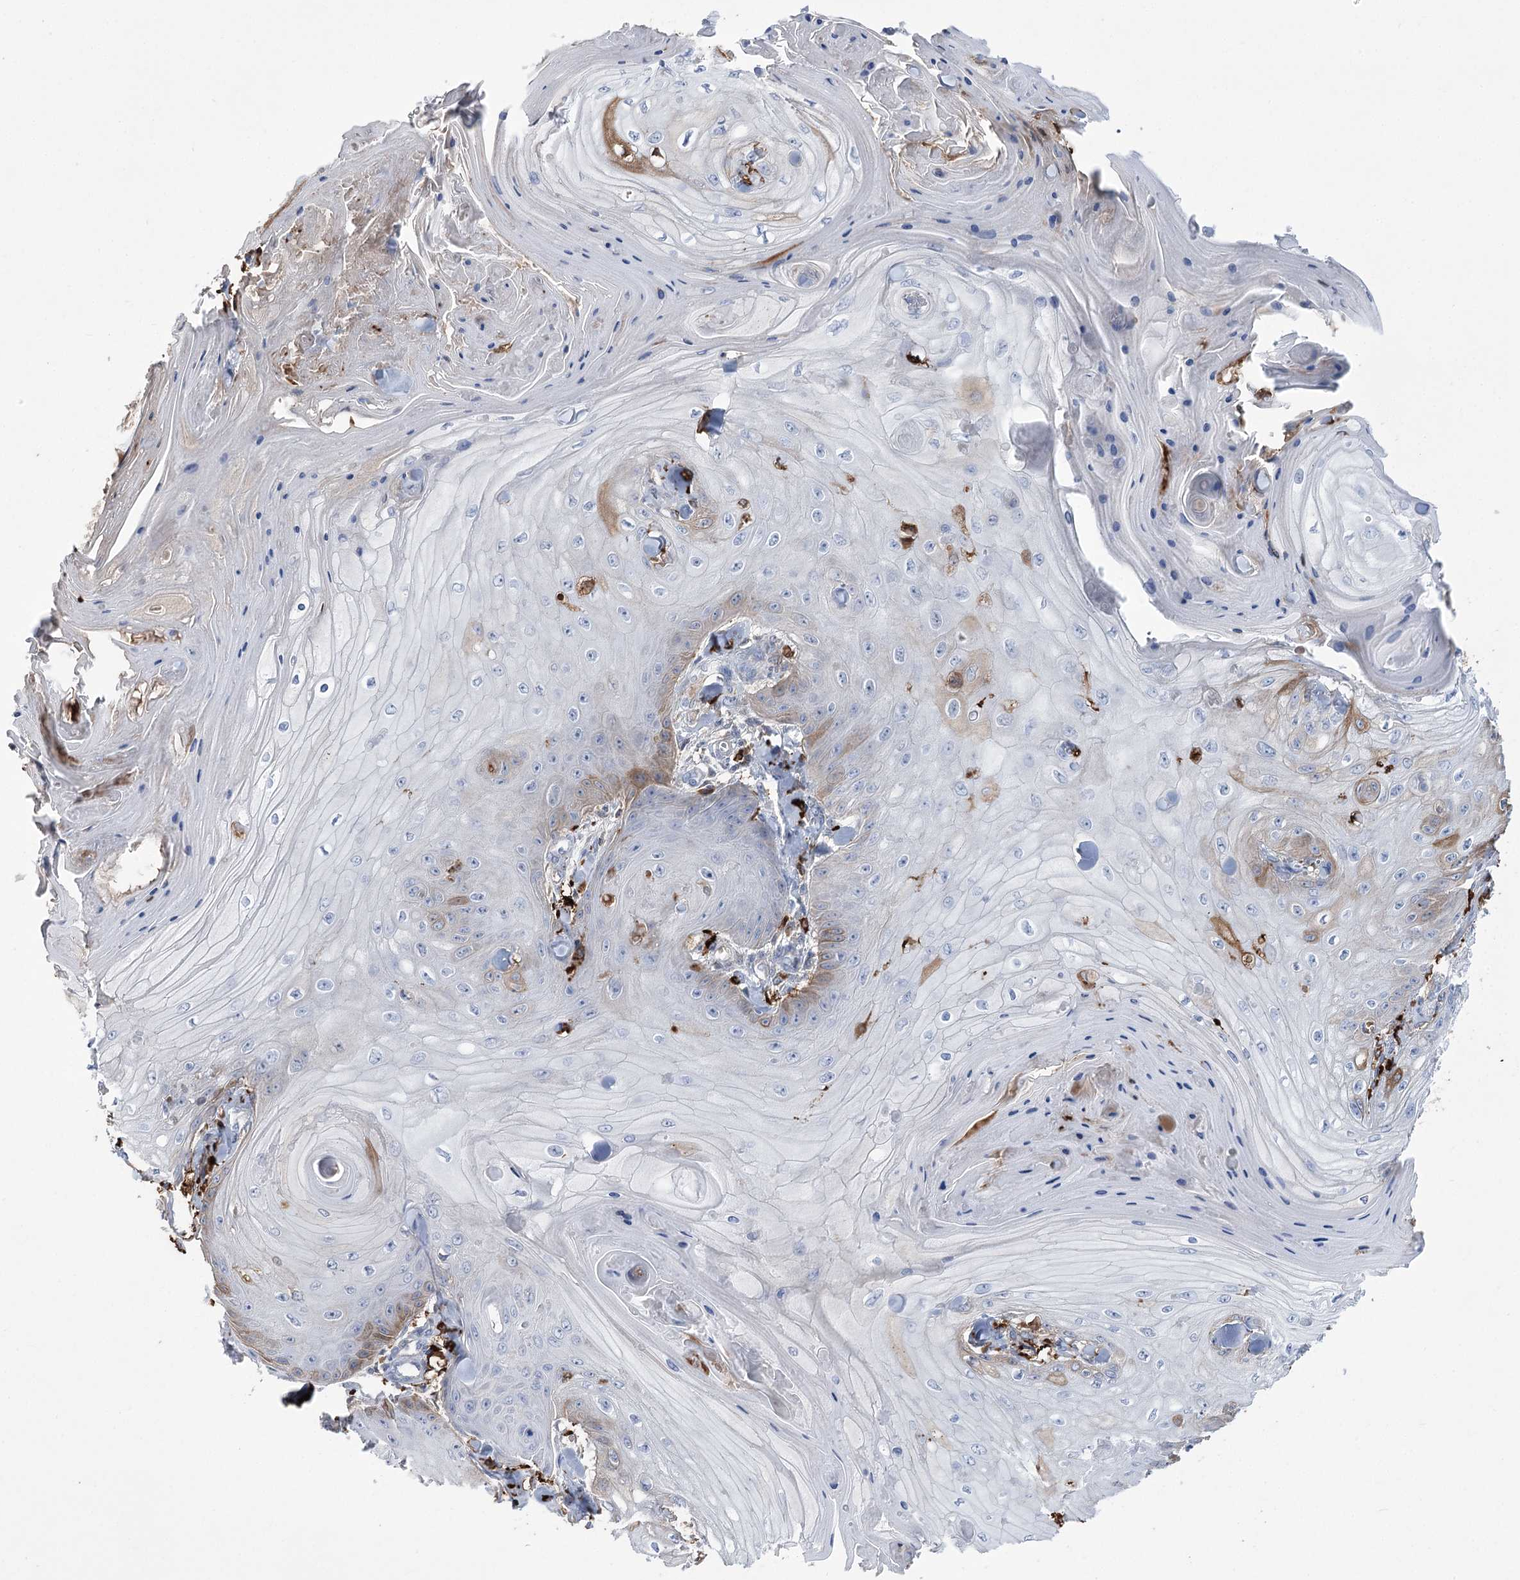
{"staining": {"intensity": "moderate", "quantity": "<25%", "location": "cytoplasmic/membranous"}, "tissue": "skin cancer", "cell_type": "Tumor cells", "image_type": "cancer", "snomed": [{"axis": "morphology", "description": "Squamous cell carcinoma, NOS"}, {"axis": "topography", "description": "Skin"}], "caption": "The photomicrograph demonstrates a brown stain indicating the presence of a protein in the cytoplasmic/membranous of tumor cells in skin cancer. The staining is performed using DAB brown chromogen to label protein expression. The nuclei are counter-stained blue using hematoxylin.", "gene": "ZNF622", "patient": {"sex": "male", "age": 74}}